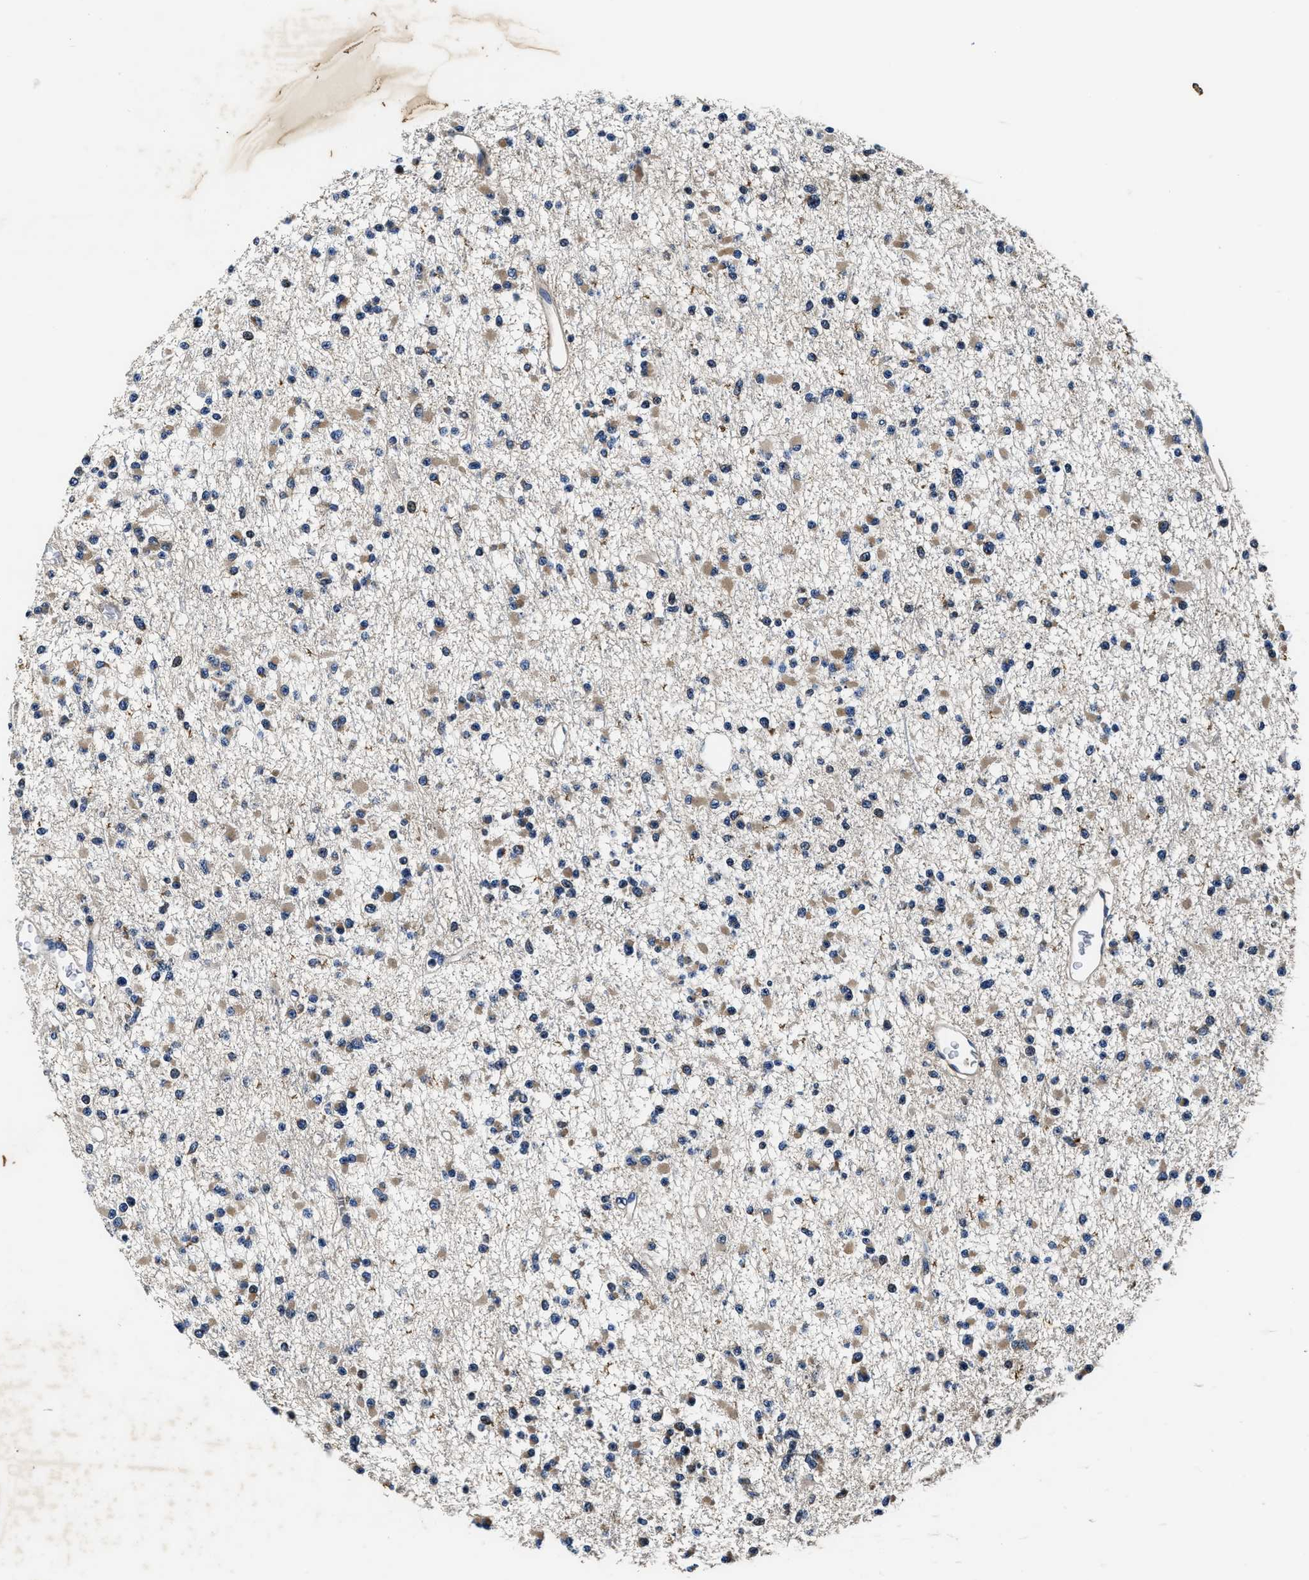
{"staining": {"intensity": "weak", "quantity": "25%-75%", "location": "cytoplasmic/membranous"}, "tissue": "glioma", "cell_type": "Tumor cells", "image_type": "cancer", "snomed": [{"axis": "morphology", "description": "Glioma, malignant, Low grade"}, {"axis": "topography", "description": "Brain"}], "caption": "Human low-grade glioma (malignant) stained for a protein (brown) displays weak cytoplasmic/membranous positive expression in about 25%-75% of tumor cells.", "gene": "PI4KB", "patient": {"sex": "female", "age": 22}}